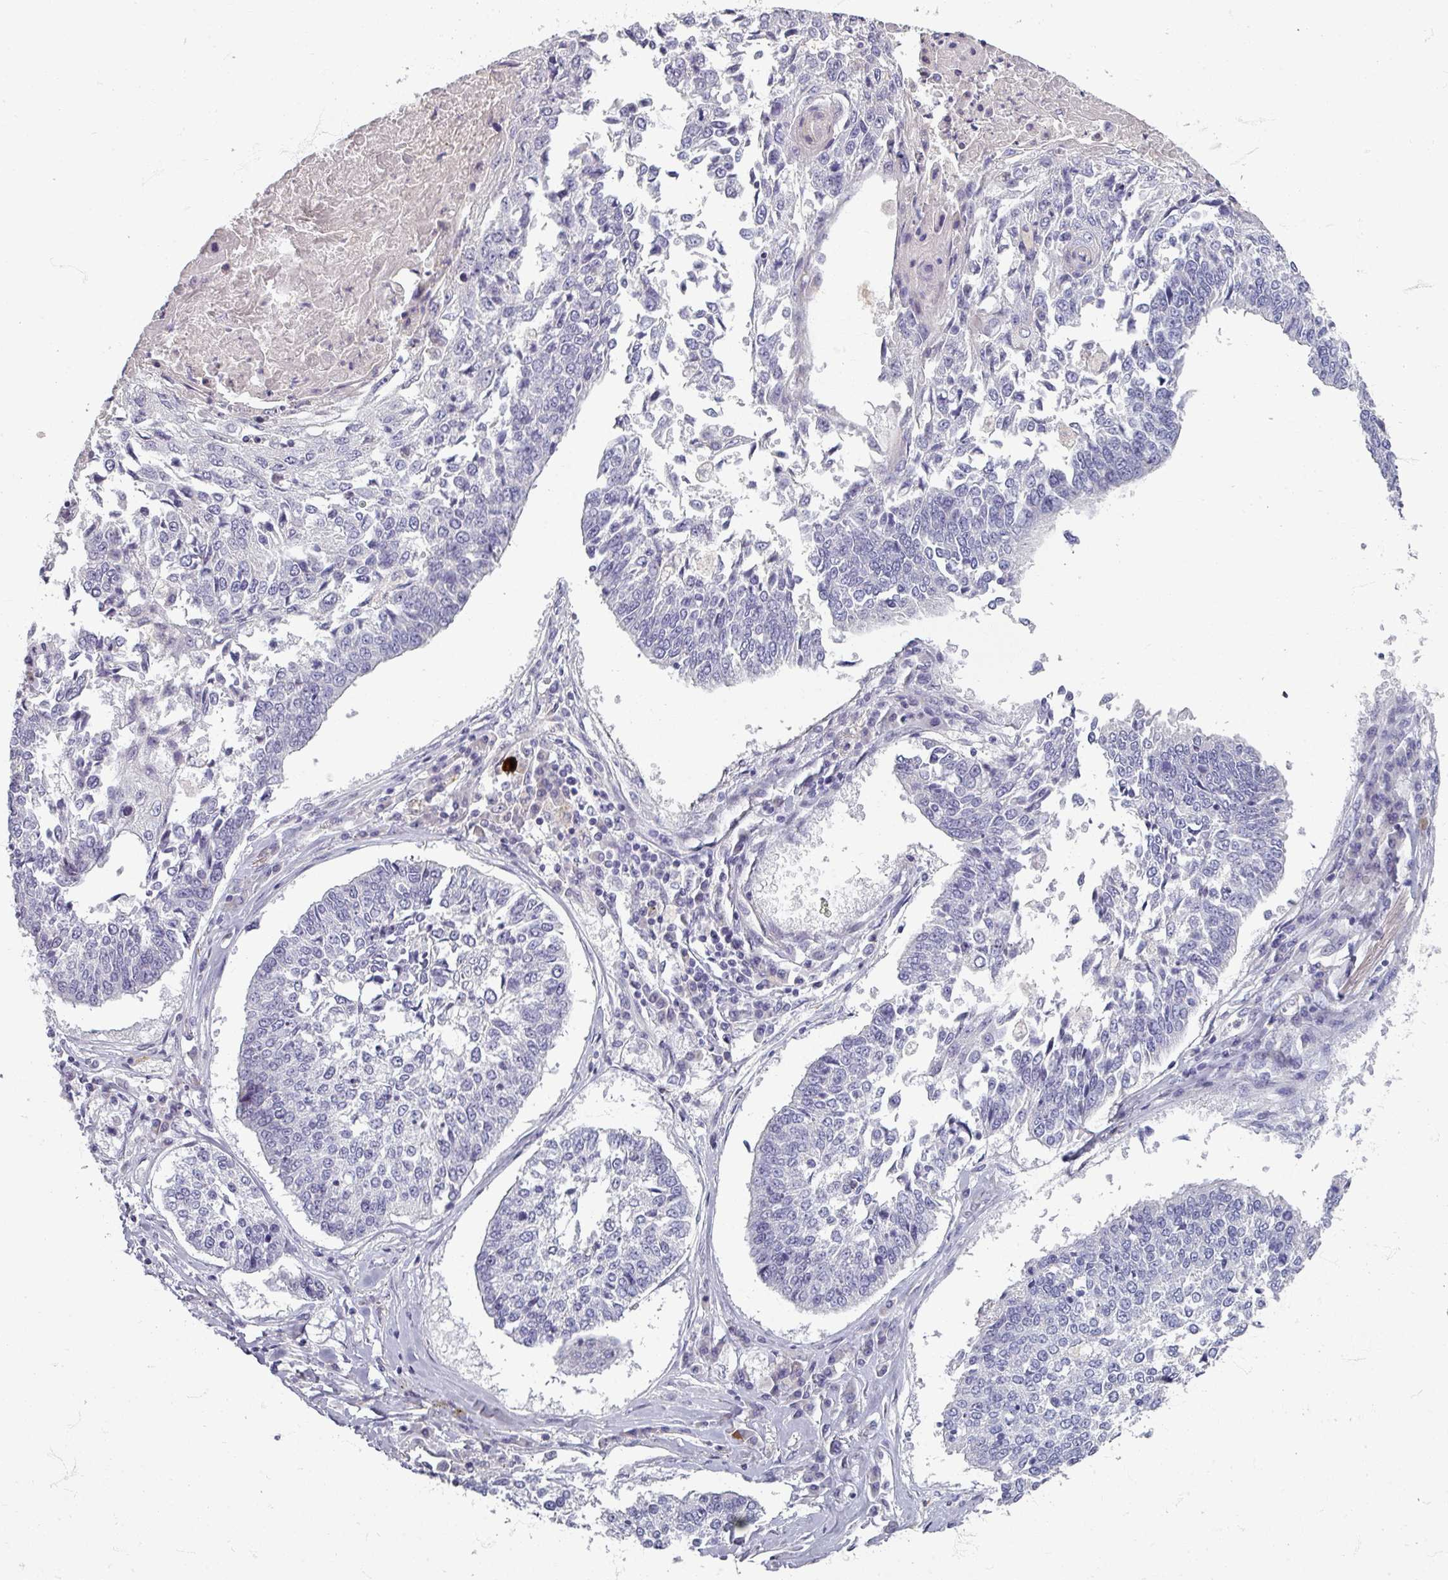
{"staining": {"intensity": "negative", "quantity": "none", "location": "none"}, "tissue": "lung cancer", "cell_type": "Tumor cells", "image_type": "cancer", "snomed": [{"axis": "morphology", "description": "Normal tissue, NOS"}, {"axis": "morphology", "description": "Squamous cell carcinoma, NOS"}, {"axis": "topography", "description": "Cartilage tissue"}, {"axis": "topography", "description": "Bronchus"}, {"axis": "topography", "description": "Lung"}, {"axis": "topography", "description": "Peripheral nerve tissue"}], "caption": "Immunohistochemical staining of lung cancer demonstrates no significant staining in tumor cells.", "gene": "ZNF878", "patient": {"sex": "female", "age": 49}}